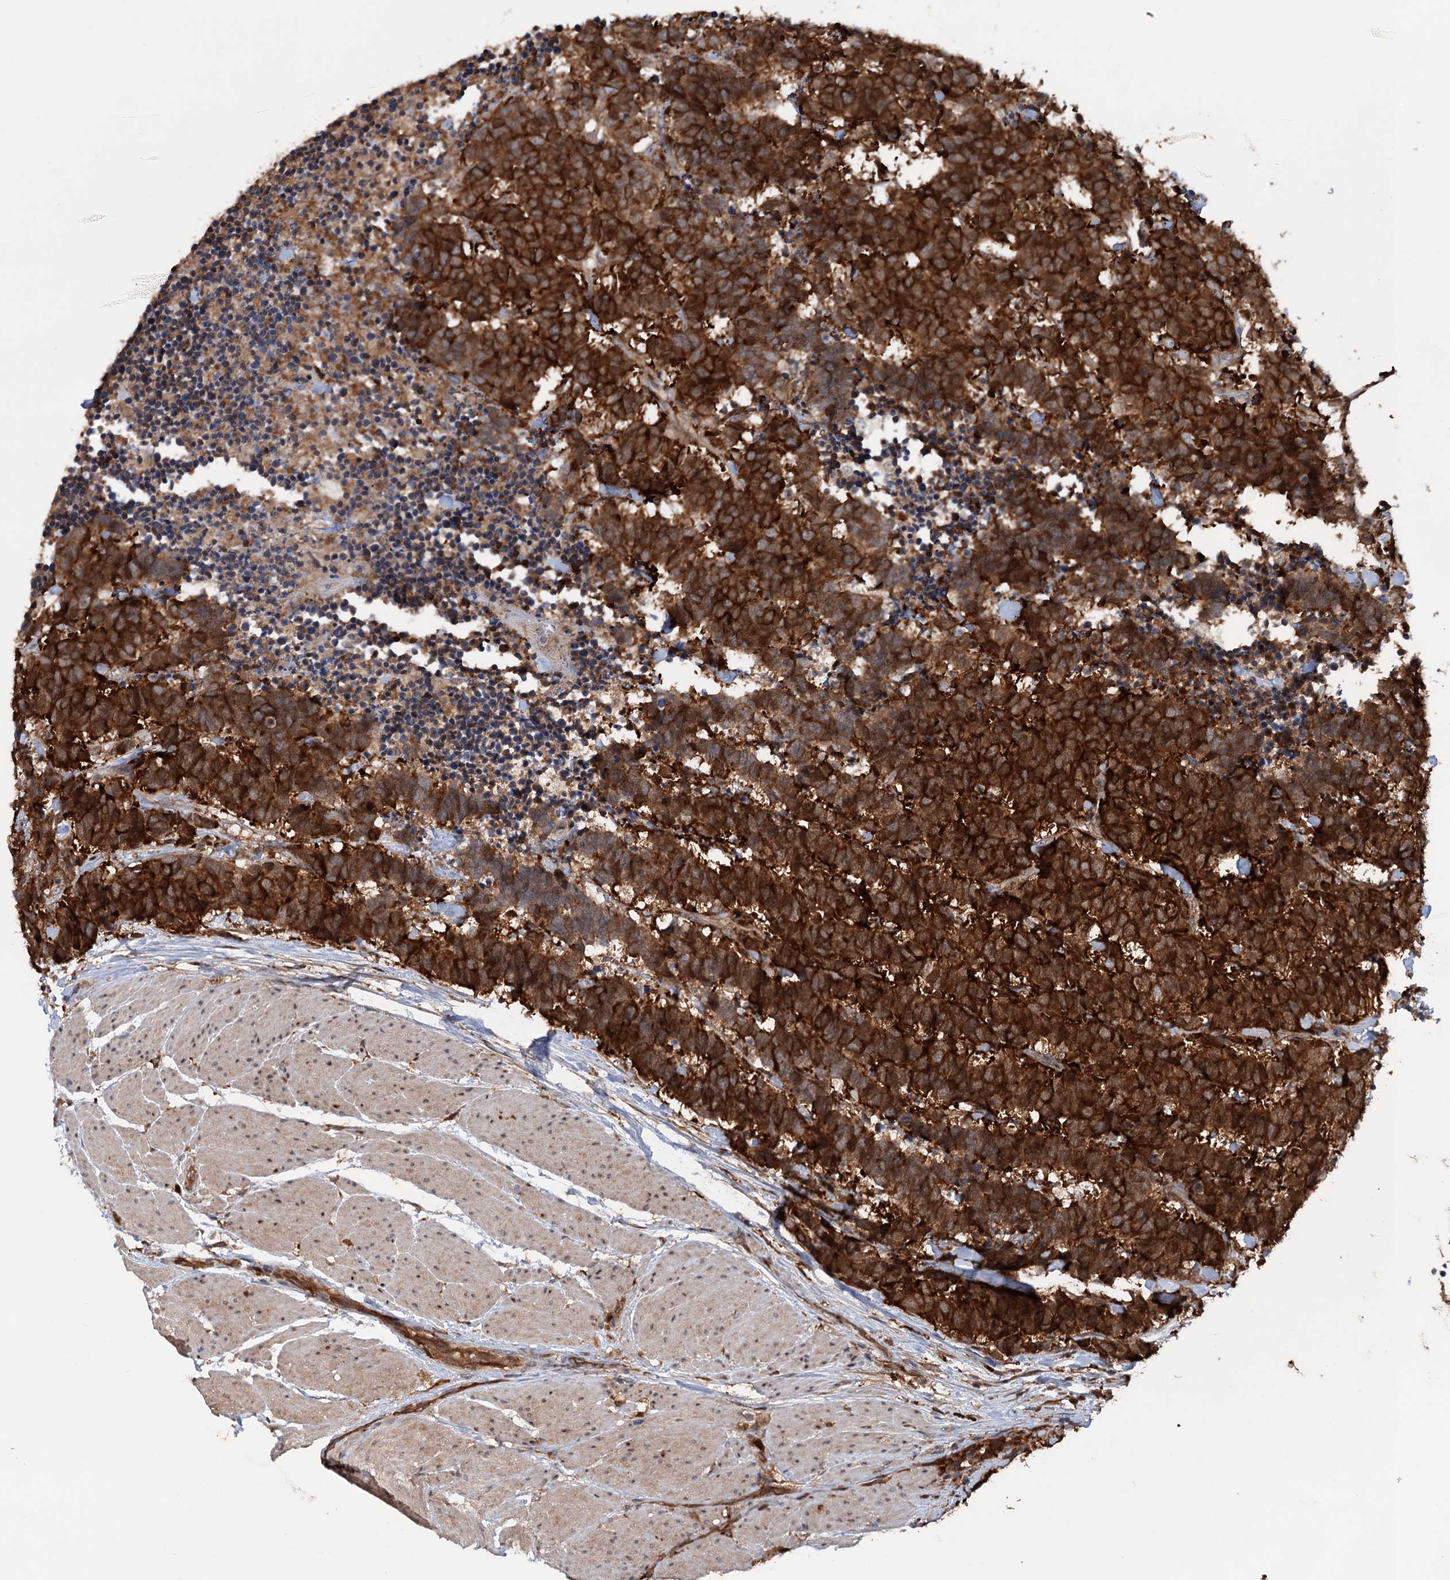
{"staining": {"intensity": "strong", "quantity": ">75%", "location": "cytoplasmic/membranous"}, "tissue": "carcinoid", "cell_type": "Tumor cells", "image_type": "cancer", "snomed": [{"axis": "morphology", "description": "Carcinoma, NOS"}, {"axis": "morphology", "description": "Carcinoid, malignant, NOS"}, {"axis": "topography", "description": "Urinary bladder"}], "caption": "The photomicrograph exhibits immunohistochemical staining of malignant carcinoid. There is strong cytoplasmic/membranous staining is seen in about >75% of tumor cells. (Stains: DAB (3,3'-diaminobenzidine) in brown, nuclei in blue, Microscopy: brightfield microscopy at high magnification).", "gene": "NCAPD2", "patient": {"sex": "male", "age": 57}}